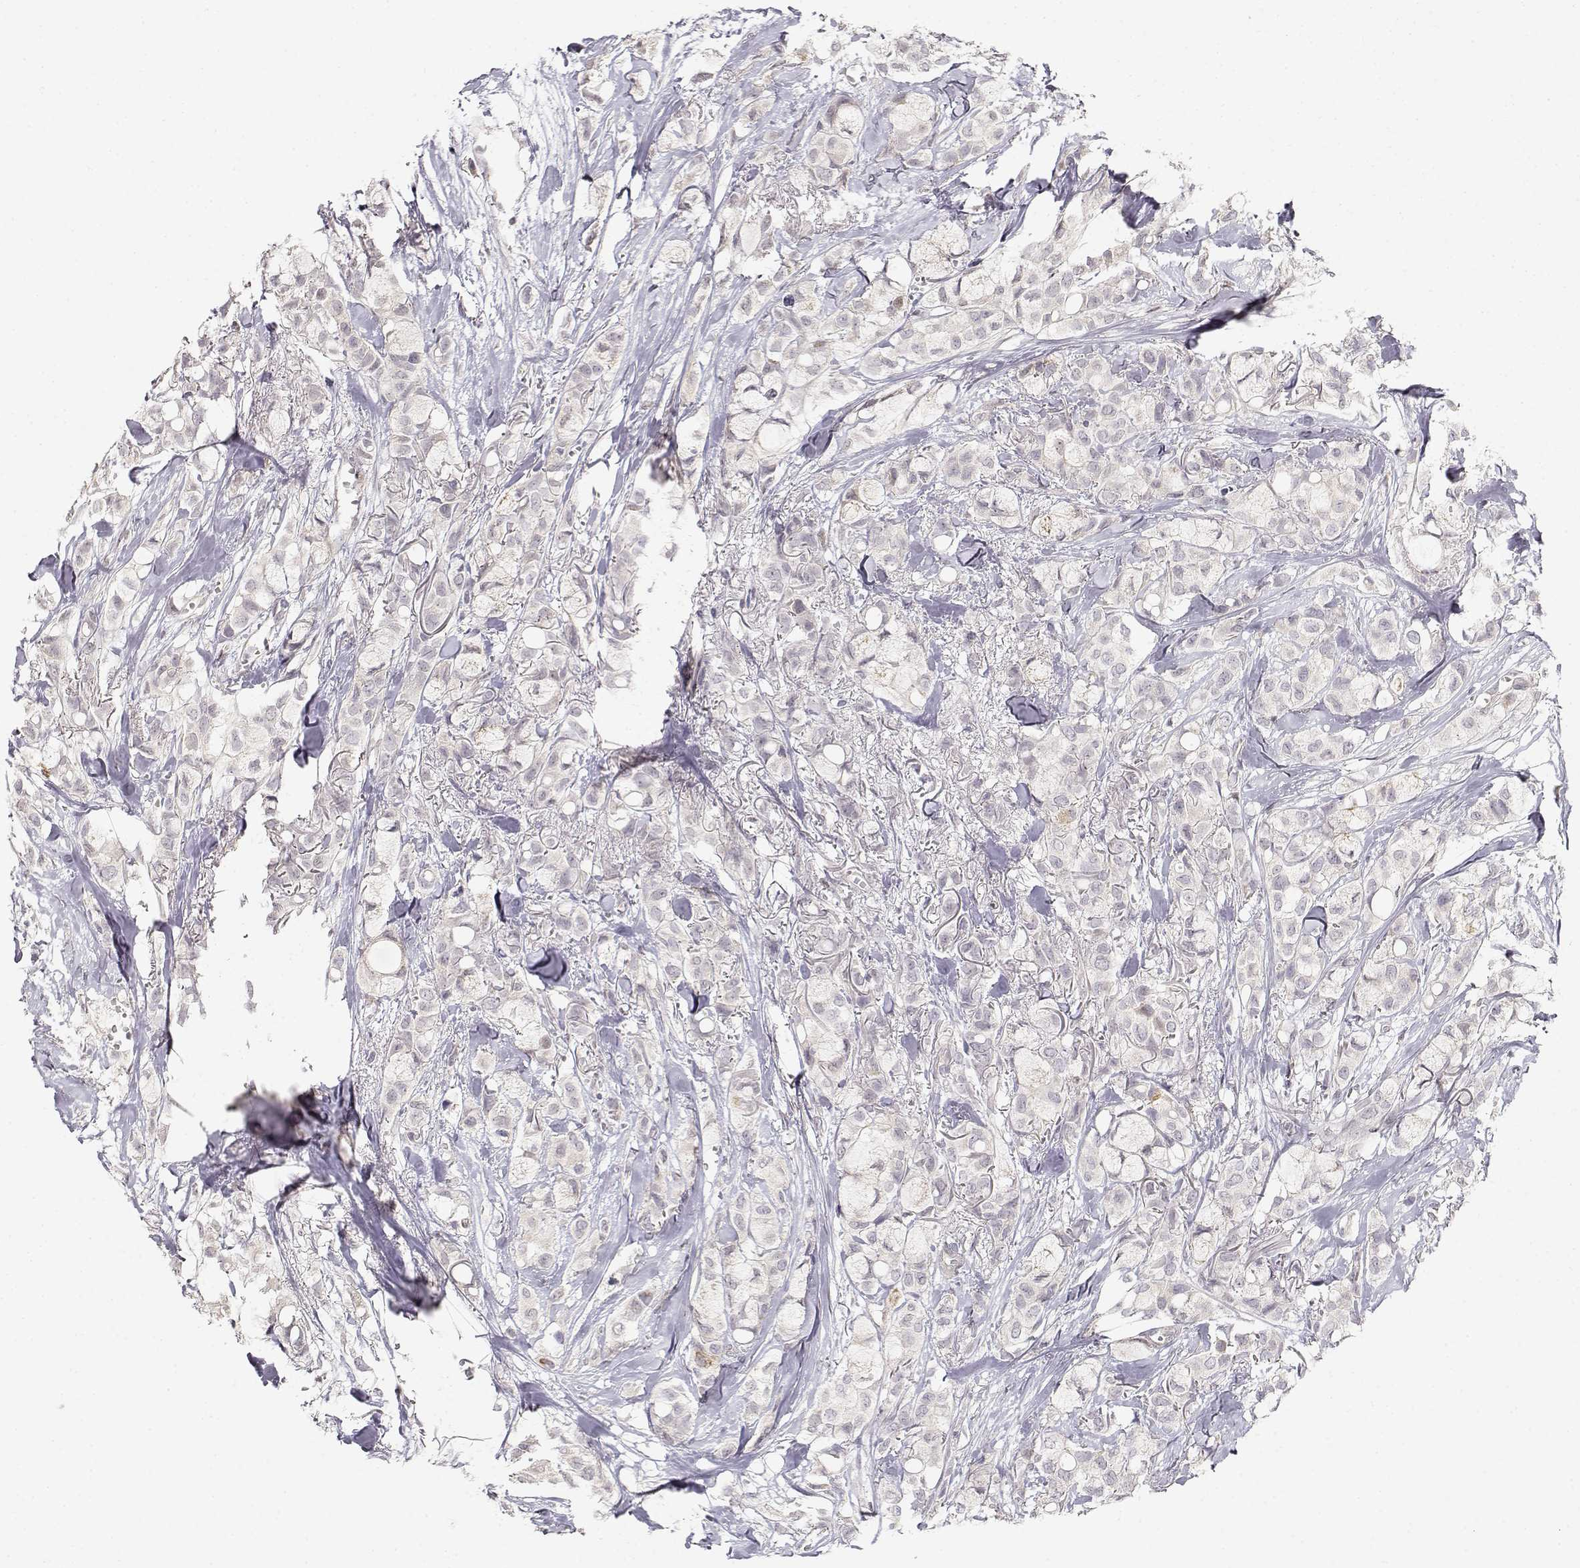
{"staining": {"intensity": "negative", "quantity": "none", "location": "none"}, "tissue": "breast cancer", "cell_type": "Tumor cells", "image_type": "cancer", "snomed": [{"axis": "morphology", "description": "Duct carcinoma"}, {"axis": "topography", "description": "Breast"}], "caption": "A high-resolution histopathology image shows immunohistochemistry (IHC) staining of breast cancer (invasive ductal carcinoma), which displays no significant staining in tumor cells.", "gene": "EAF2", "patient": {"sex": "female", "age": 85}}